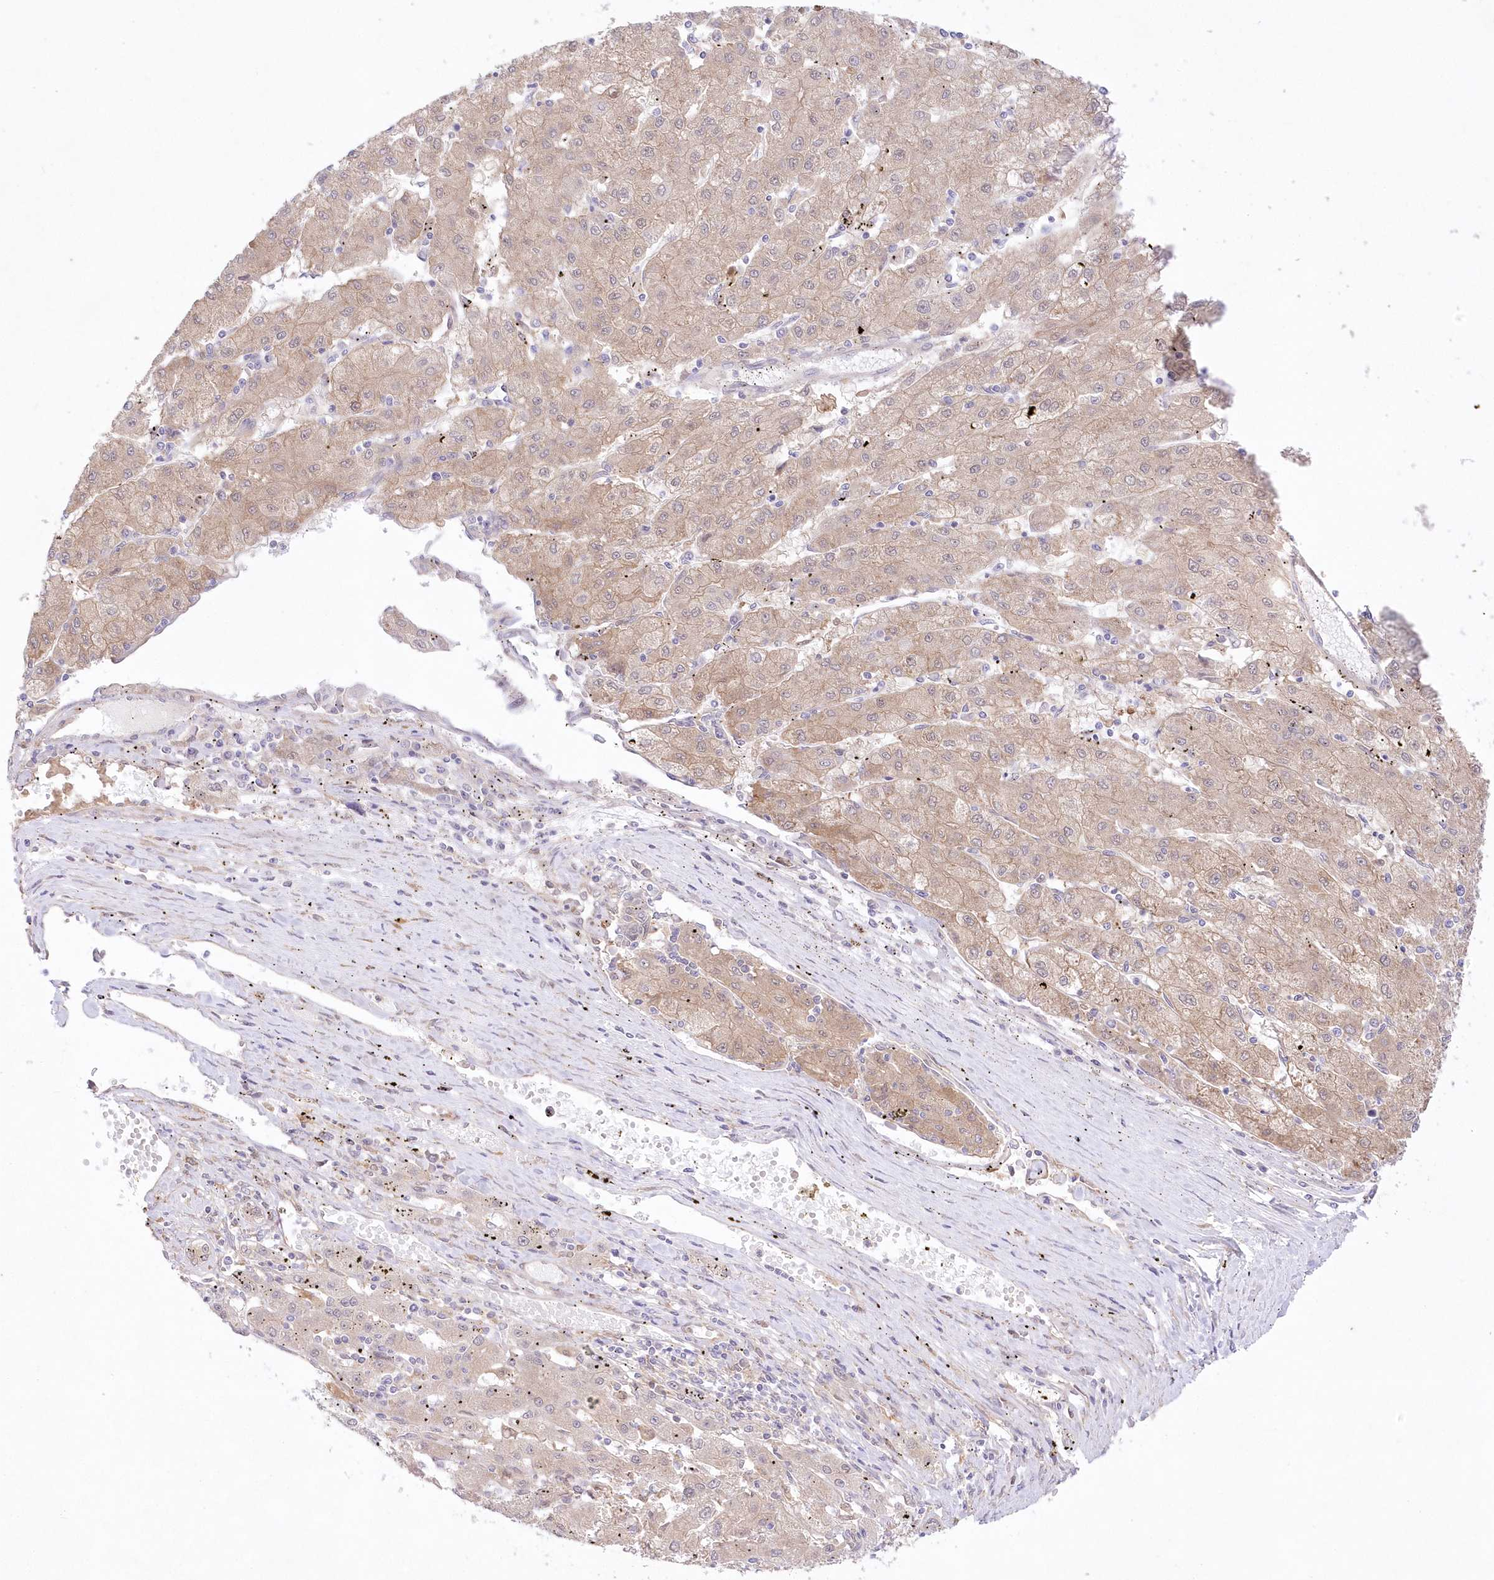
{"staining": {"intensity": "weak", "quantity": ">75%", "location": "cytoplasmic/membranous"}, "tissue": "liver cancer", "cell_type": "Tumor cells", "image_type": "cancer", "snomed": [{"axis": "morphology", "description": "Carcinoma, Hepatocellular, NOS"}, {"axis": "topography", "description": "Liver"}], "caption": "IHC micrograph of hepatocellular carcinoma (liver) stained for a protein (brown), which demonstrates low levels of weak cytoplasmic/membranous staining in approximately >75% of tumor cells.", "gene": "RNPEP", "patient": {"sex": "male", "age": 72}}